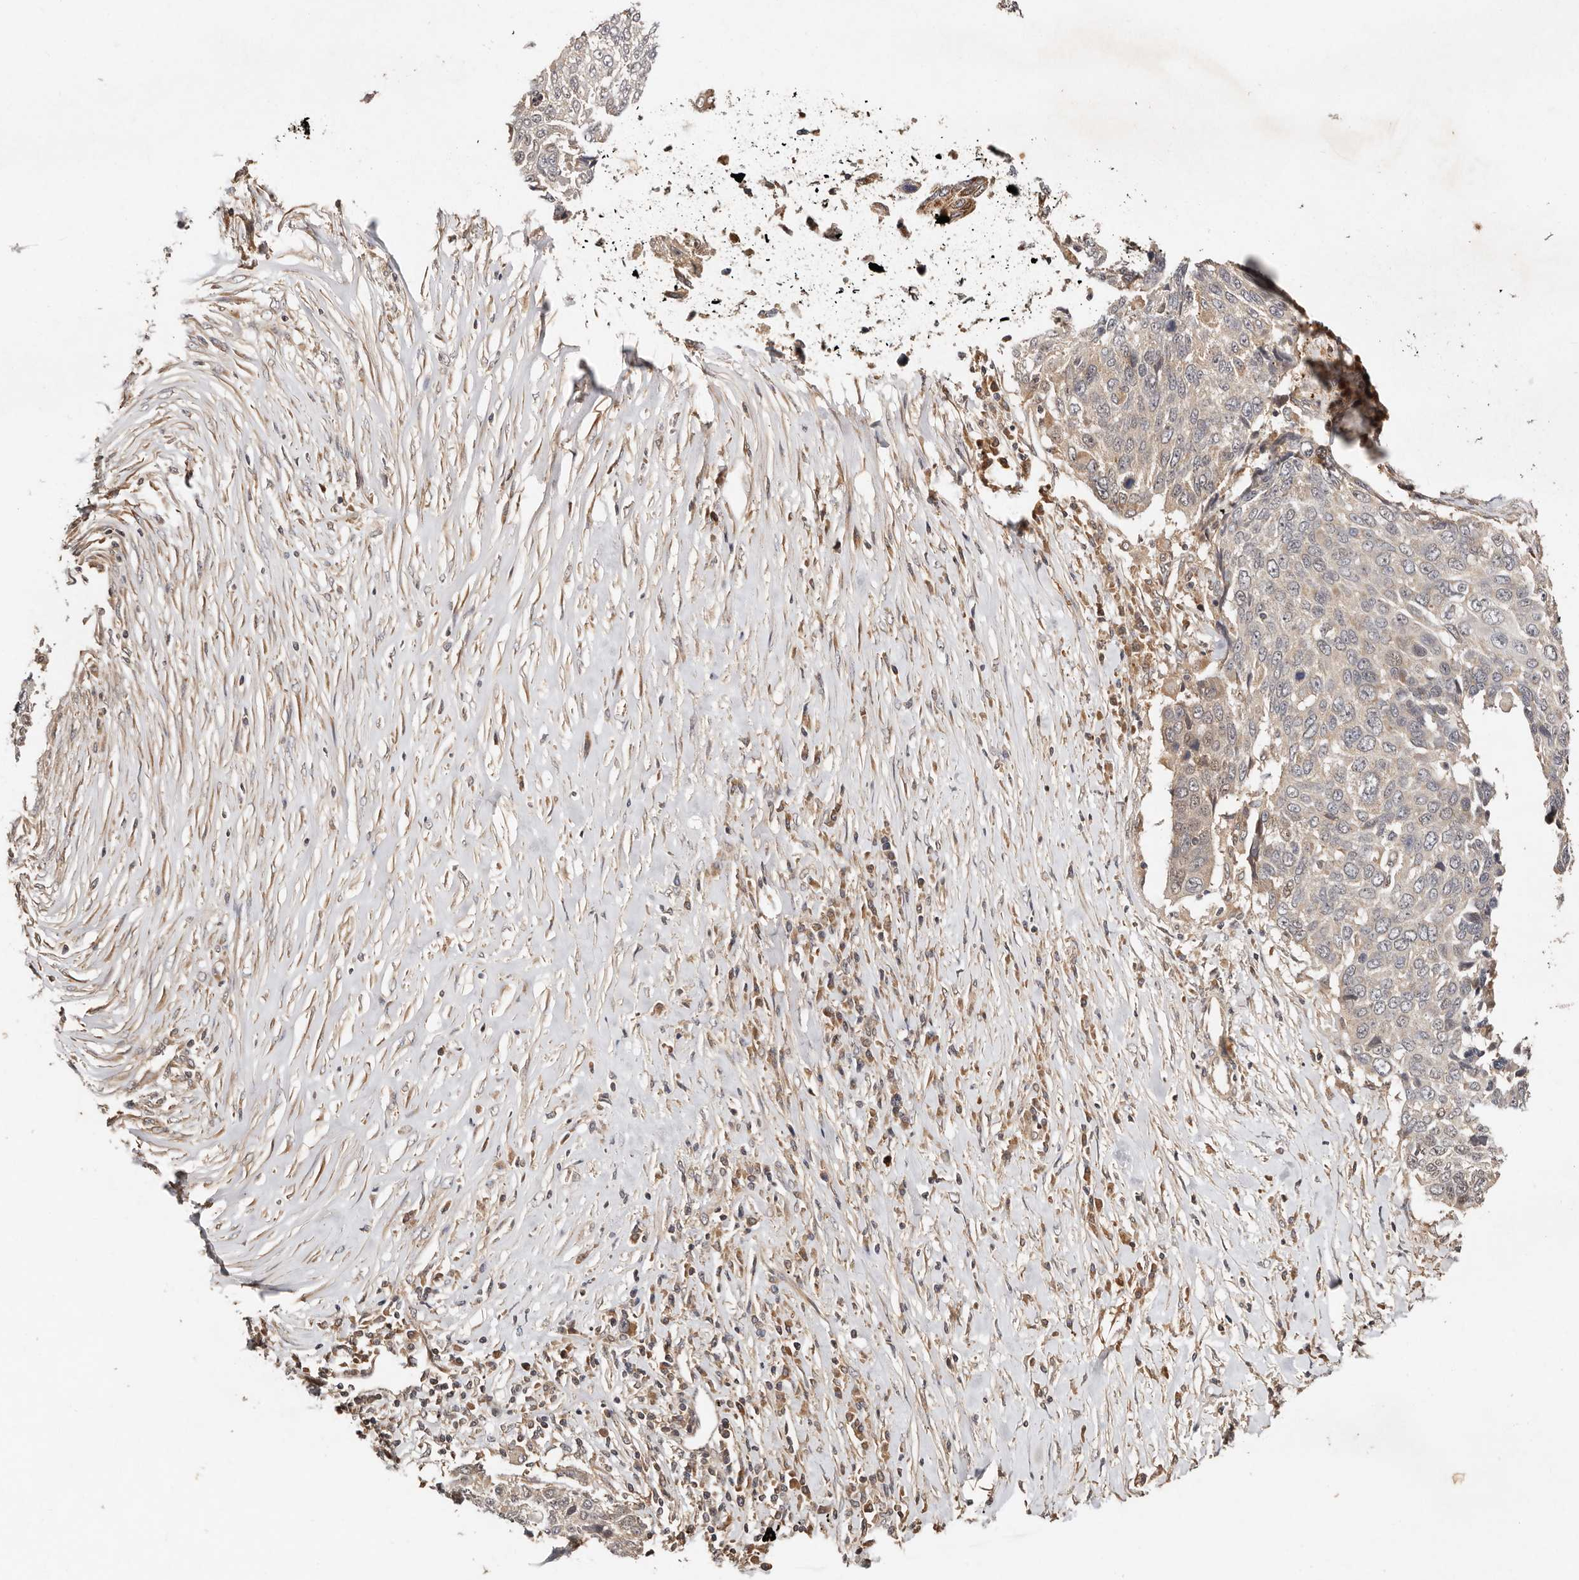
{"staining": {"intensity": "negative", "quantity": "none", "location": "none"}, "tissue": "lung cancer", "cell_type": "Tumor cells", "image_type": "cancer", "snomed": [{"axis": "morphology", "description": "Squamous cell carcinoma, NOS"}, {"axis": "topography", "description": "Lung"}], "caption": "Immunohistochemistry histopathology image of squamous cell carcinoma (lung) stained for a protein (brown), which shows no expression in tumor cells. Brightfield microscopy of immunohistochemistry stained with DAB (3,3'-diaminobenzidine) (brown) and hematoxylin (blue), captured at high magnification.", "gene": "DENND11", "patient": {"sex": "male", "age": 66}}